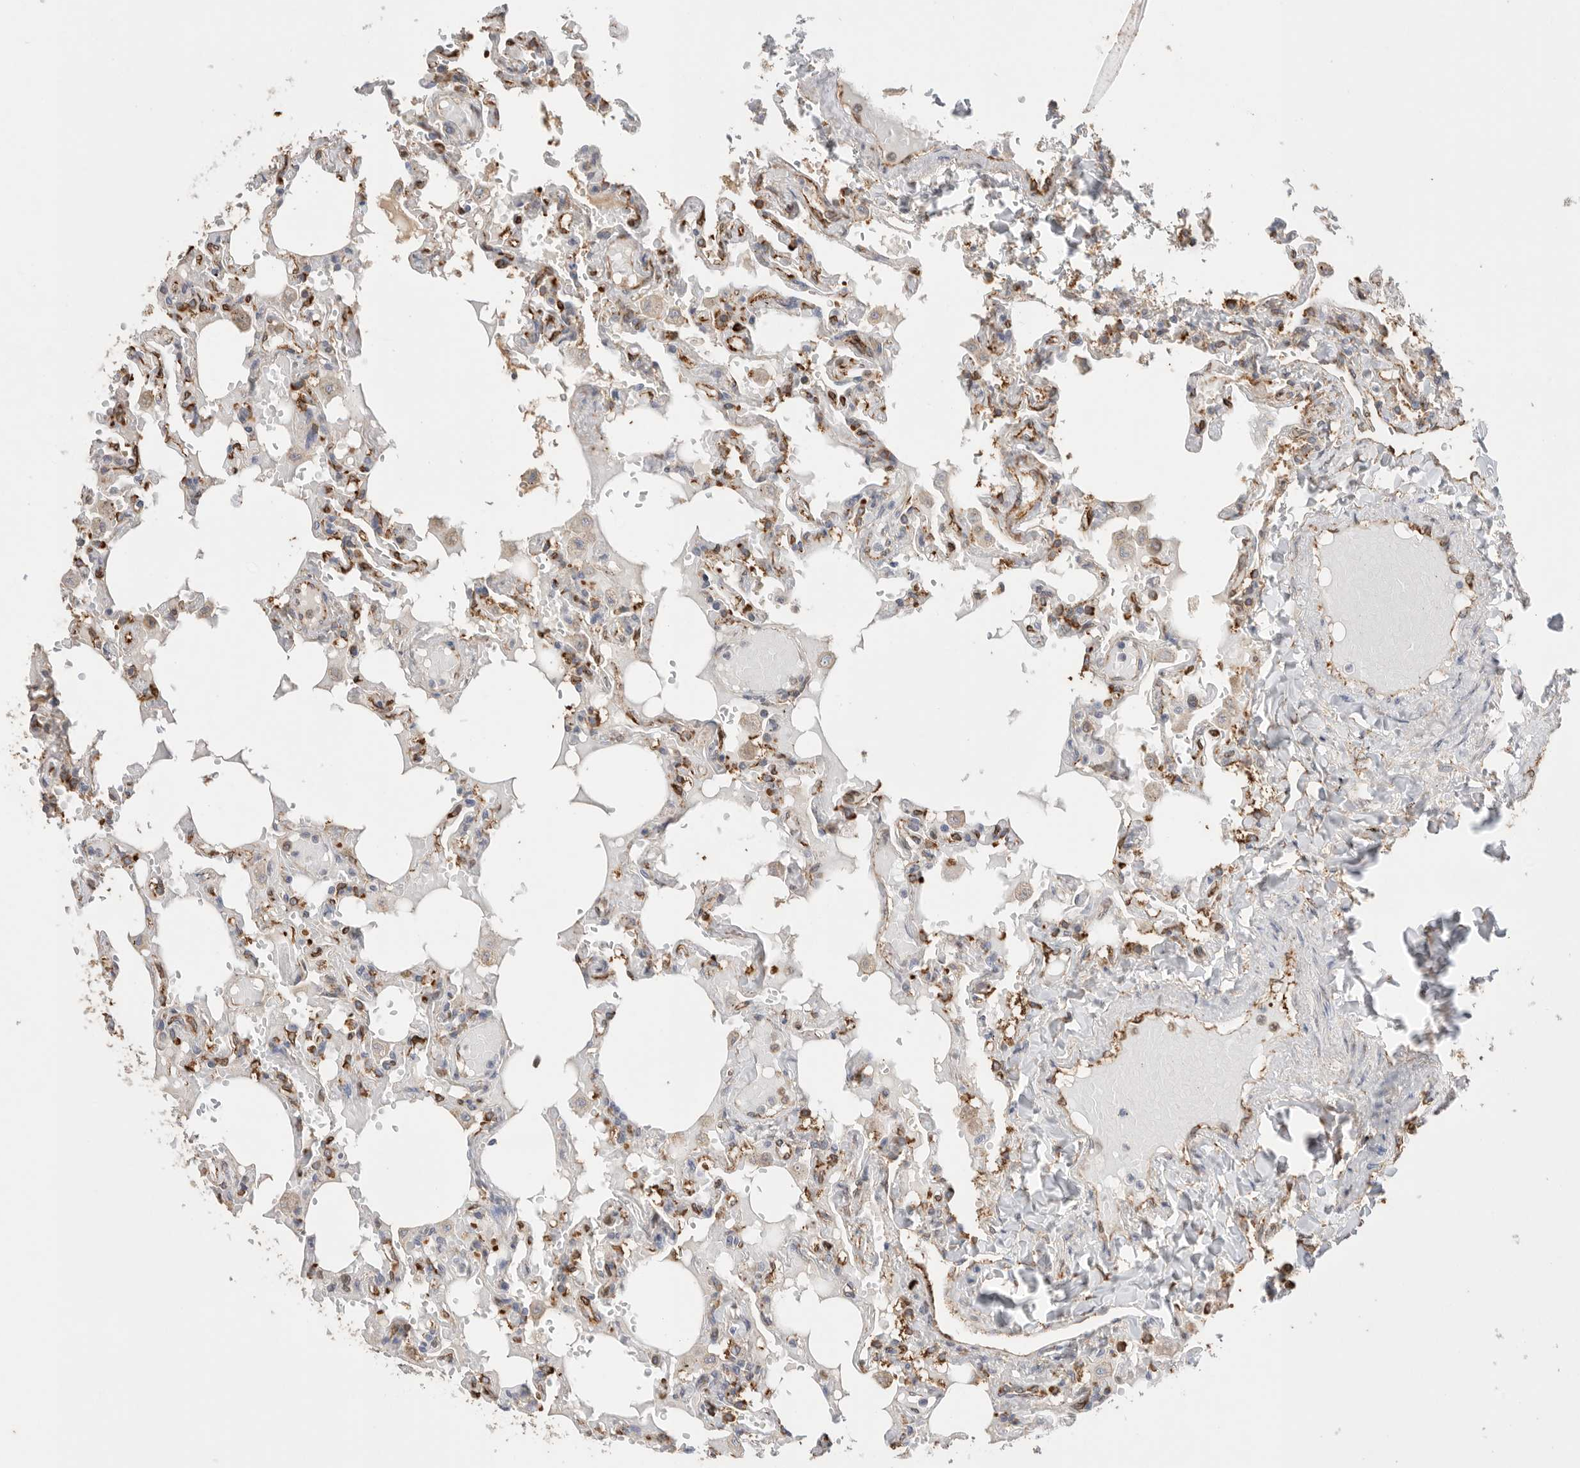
{"staining": {"intensity": "moderate", "quantity": "25%-75%", "location": "cytoplasmic/membranous"}, "tissue": "lung", "cell_type": "Alveolar cells", "image_type": "normal", "snomed": [{"axis": "morphology", "description": "Normal tissue, NOS"}, {"axis": "topography", "description": "Lung"}], "caption": "Moderate cytoplasmic/membranous expression is appreciated in approximately 25%-75% of alveolar cells in normal lung.", "gene": "BLOC1S5", "patient": {"sex": "male", "age": 21}}